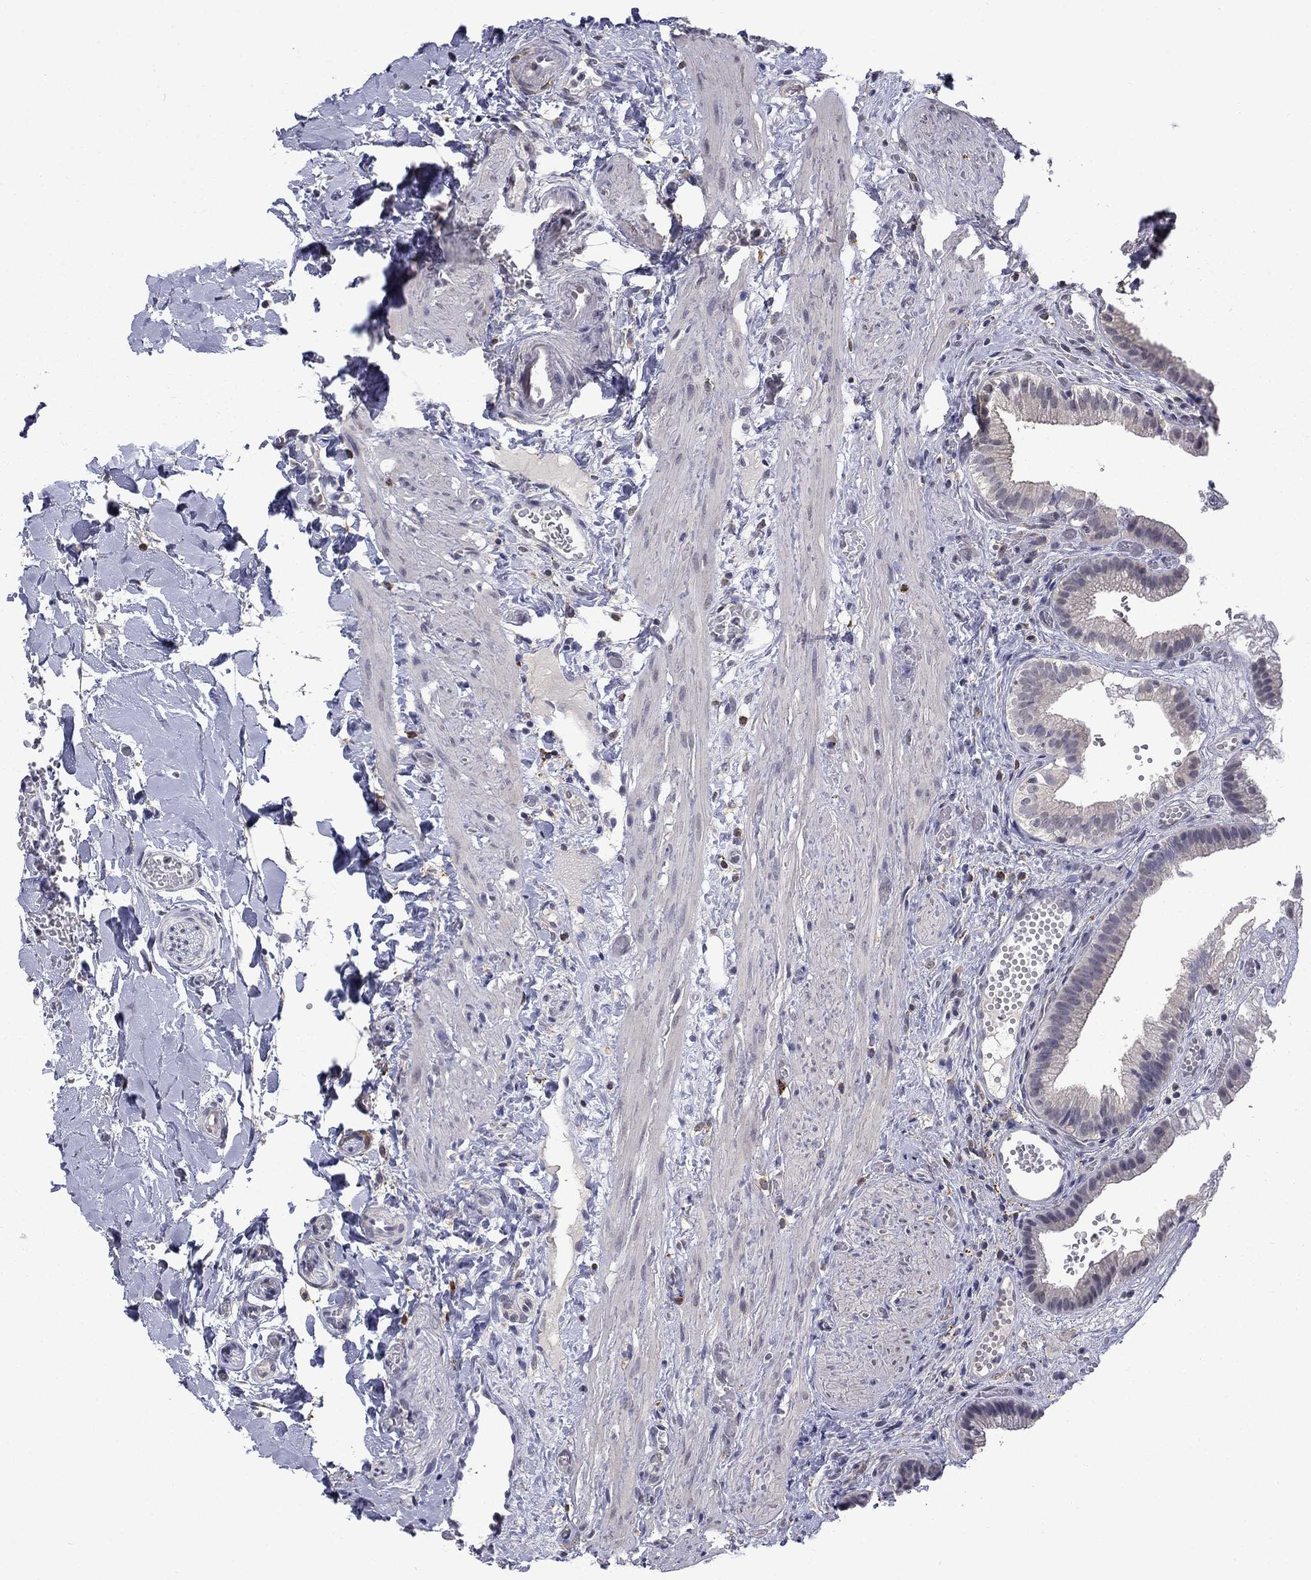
{"staining": {"intensity": "negative", "quantity": "none", "location": "none"}, "tissue": "gallbladder", "cell_type": "Glandular cells", "image_type": "normal", "snomed": [{"axis": "morphology", "description": "Normal tissue, NOS"}, {"axis": "topography", "description": "Gallbladder"}], "caption": "IHC image of benign human gallbladder stained for a protein (brown), which exhibits no staining in glandular cells.", "gene": "PCBP2", "patient": {"sex": "female", "age": 24}}